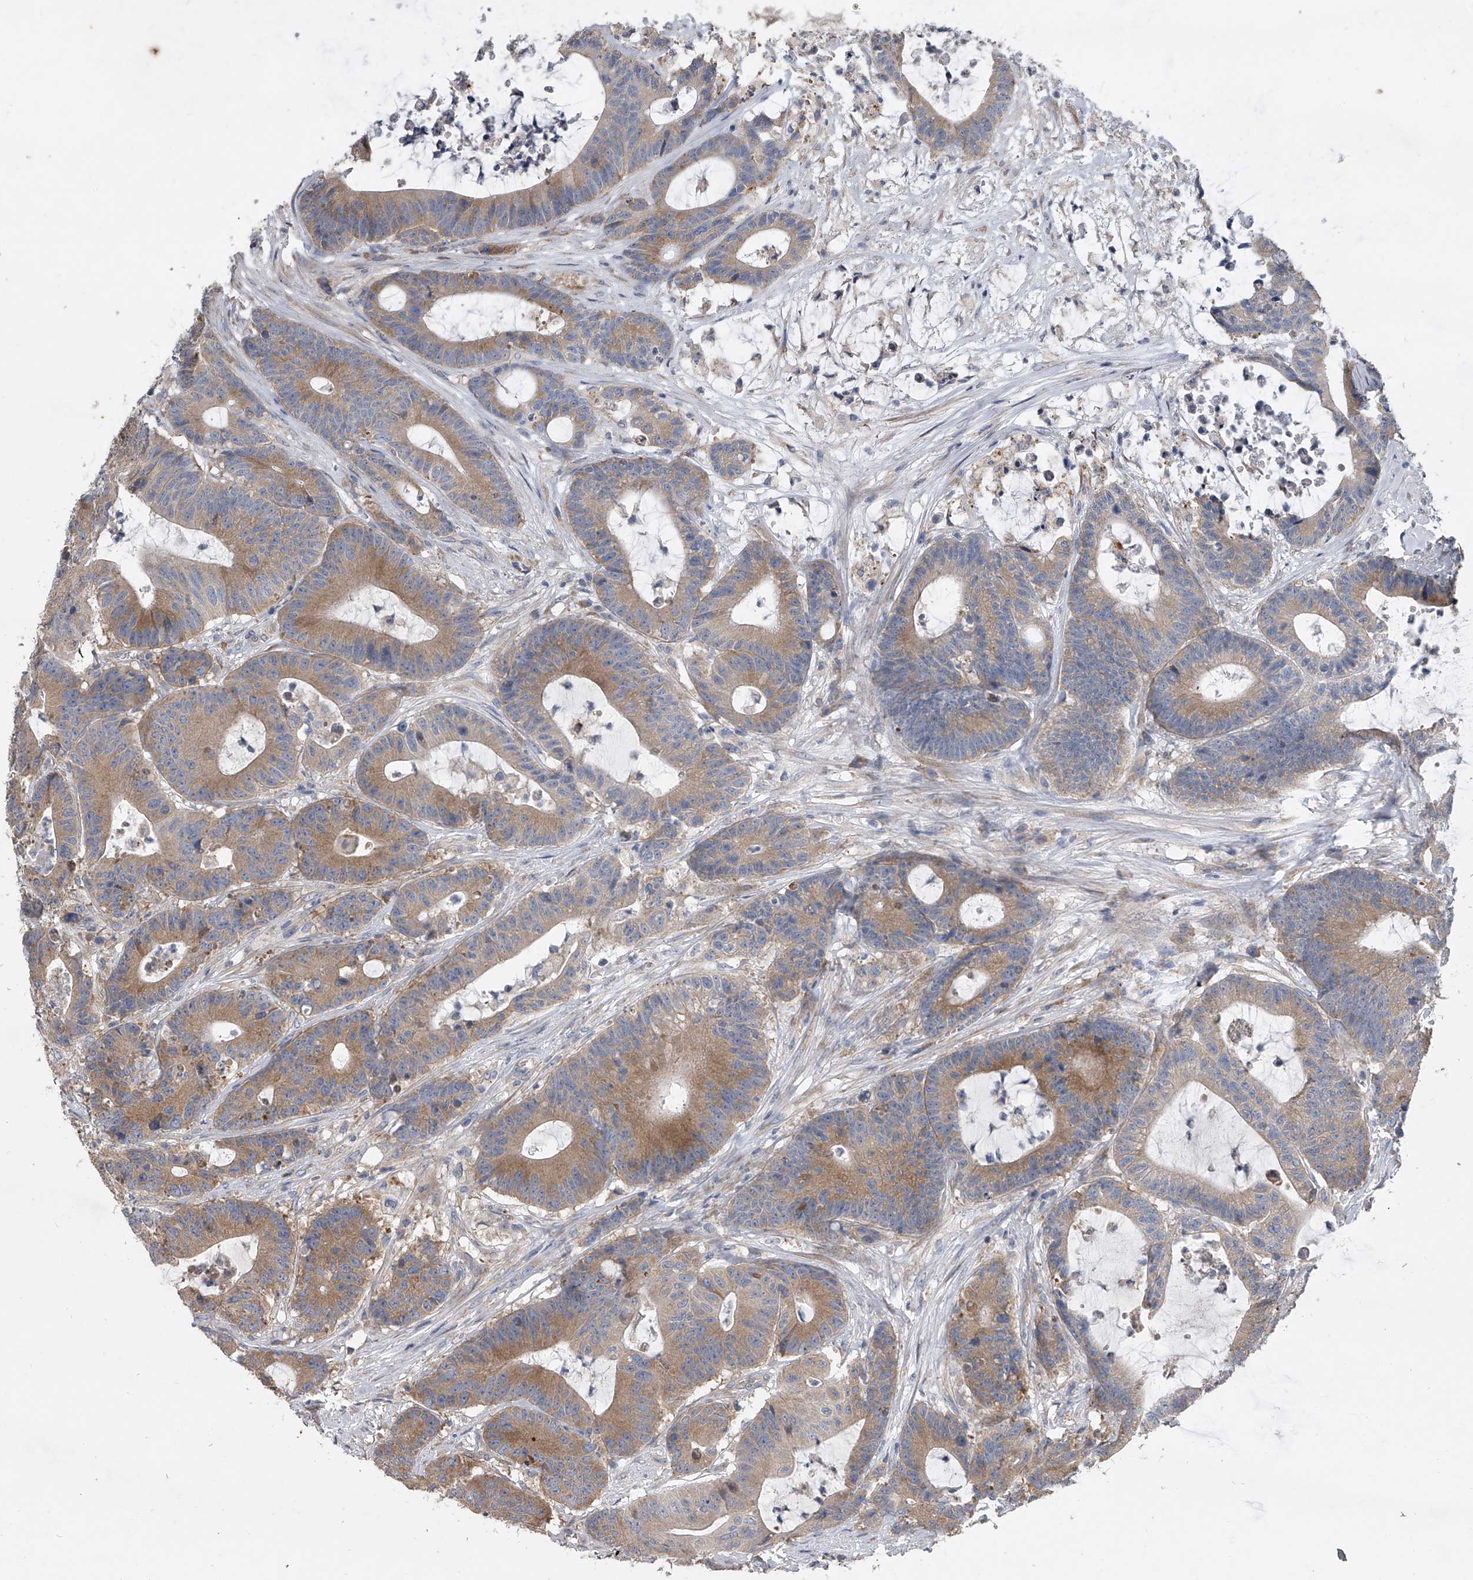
{"staining": {"intensity": "moderate", "quantity": ">75%", "location": "cytoplasmic/membranous"}, "tissue": "colorectal cancer", "cell_type": "Tumor cells", "image_type": "cancer", "snomed": [{"axis": "morphology", "description": "Adenocarcinoma, NOS"}, {"axis": "topography", "description": "Colon"}], "caption": "Tumor cells demonstrate medium levels of moderate cytoplasmic/membranous positivity in about >75% of cells in human colorectal cancer.", "gene": "DOCK9", "patient": {"sex": "female", "age": 84}}